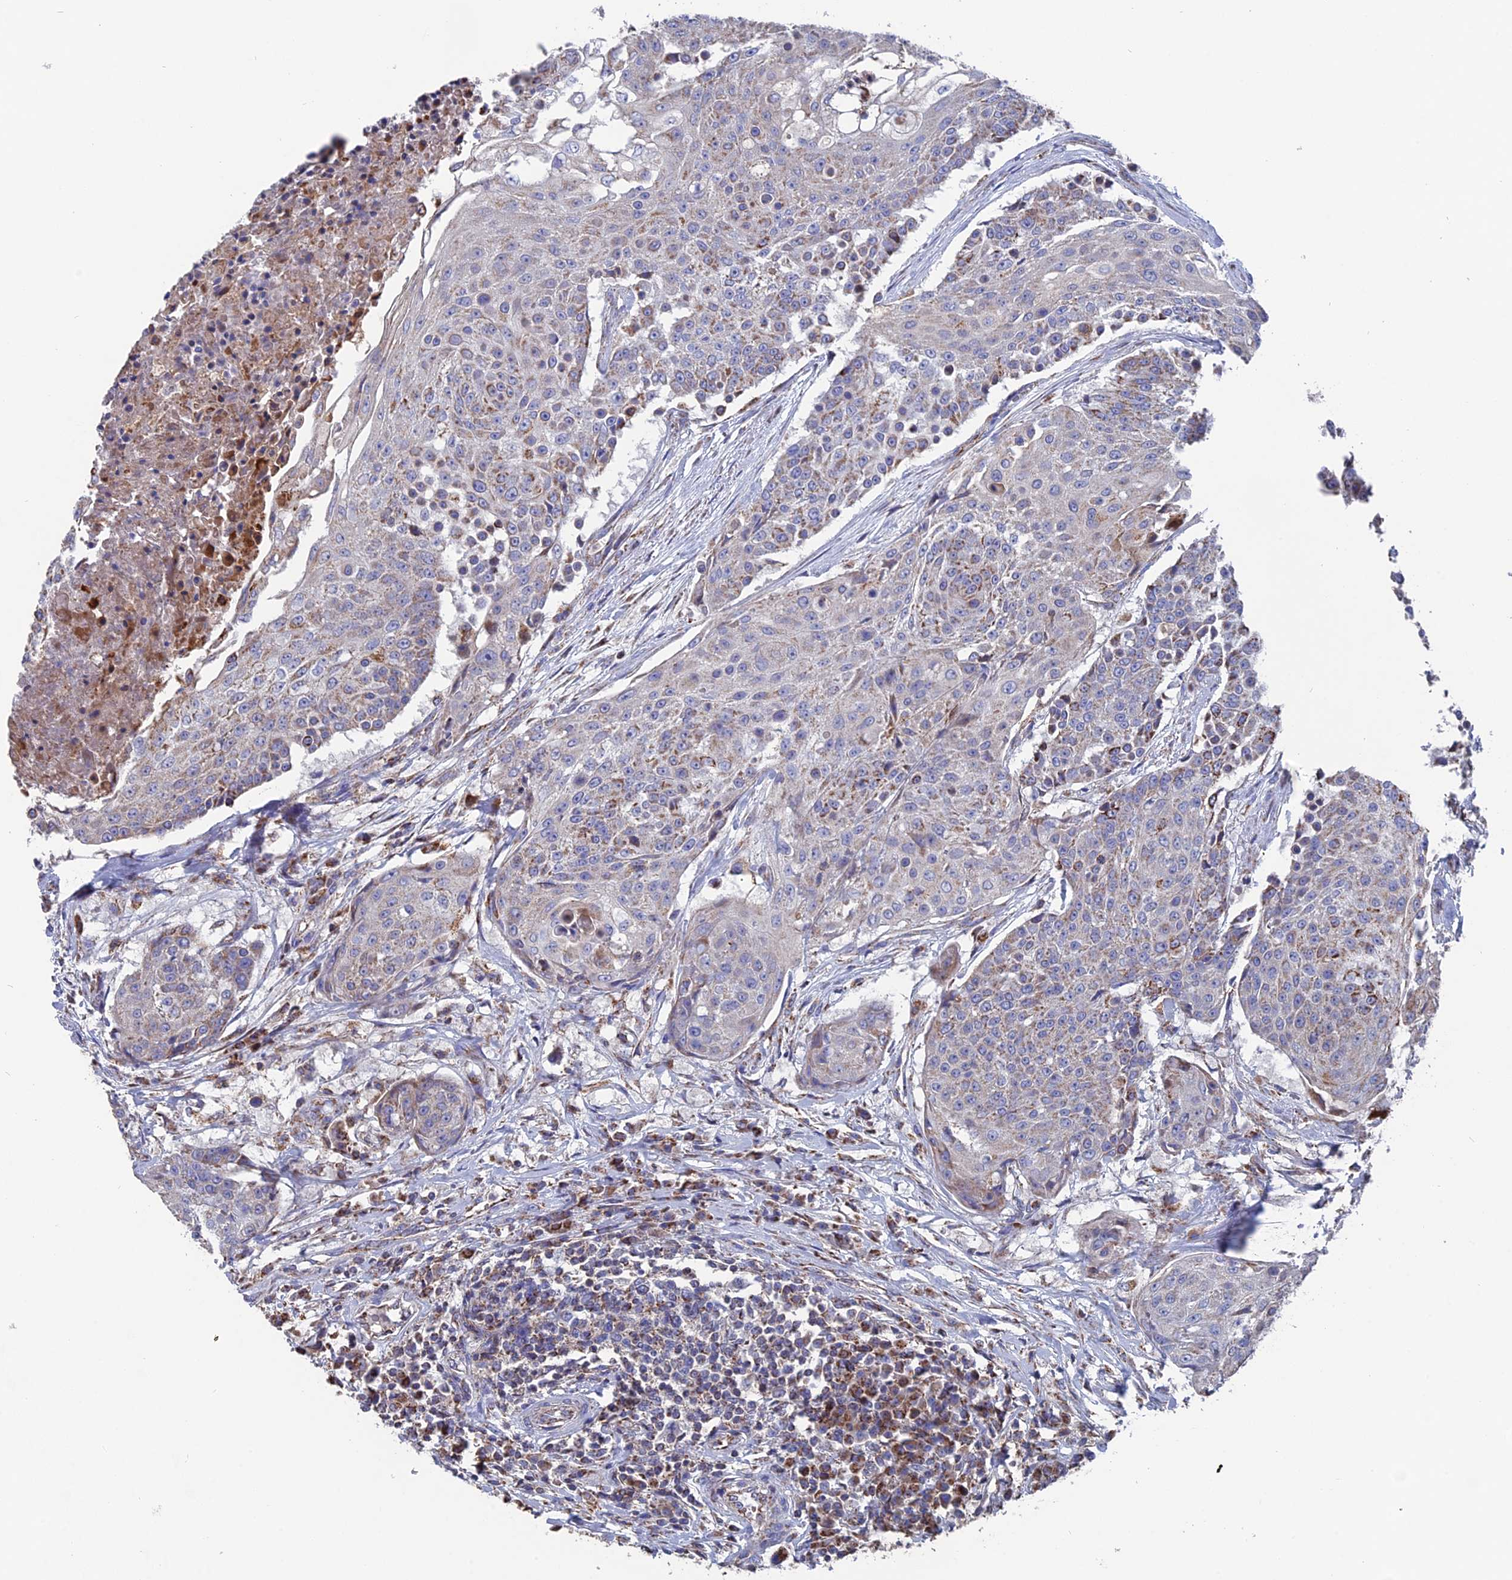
{"staining": {"intensity": "moderate", "quantity": "<25%", "location": "cytoplasmic/membranous"}, "tissue": "urothelial cancer", "cell_type": "Tumor cells", "image_type": "cancer", "snomed": [{"axis": "morphology", "description": "Urothelial carcinoma, High grade"}, {"axis": "topography", "description": "Urinary bladder"}], "caption": "Urothelial carcinoma (high-grade) stained with a protein marker displays moderate staining in tumor cells.", "gene": "TGFA", "patient": {"sex": "female", "age": 63}}